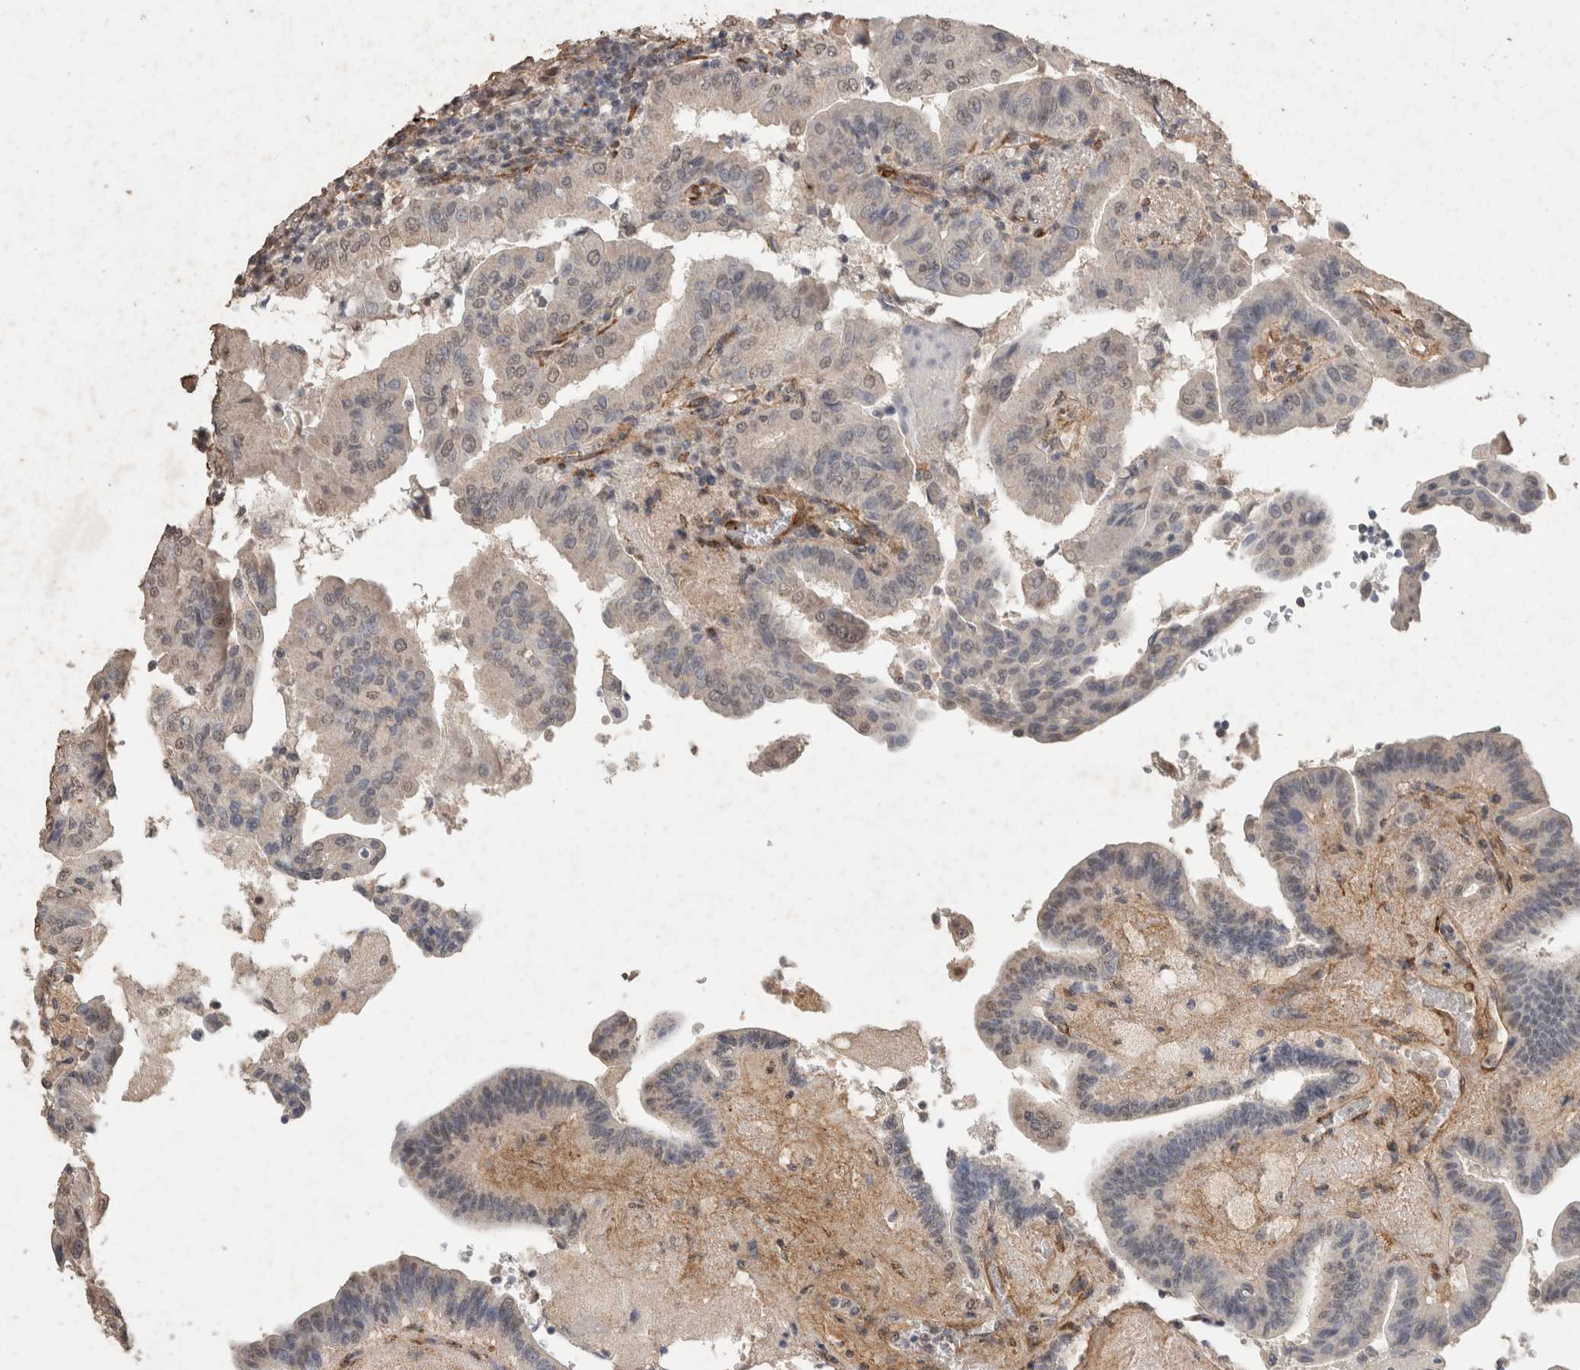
{"staining": {"intensity": "negative", "quantity": "none", "location": "none"}, "tissue": "thyroid cancer", "cell_type": "Tumor cells", "image_type": "cancer", "snomed": [{"axis": "morphology", "description": "Papillary adenocarcinoma, NOS"}, {"axis": "topography", "description": "Thyroid gland"}], "caption": "There is no significant staining in tumor cells of thyroid cancer (papillary adenocarcinoma).", "gene": "C1QTNF5", "patient": {"sex": "male", "age": 33}}